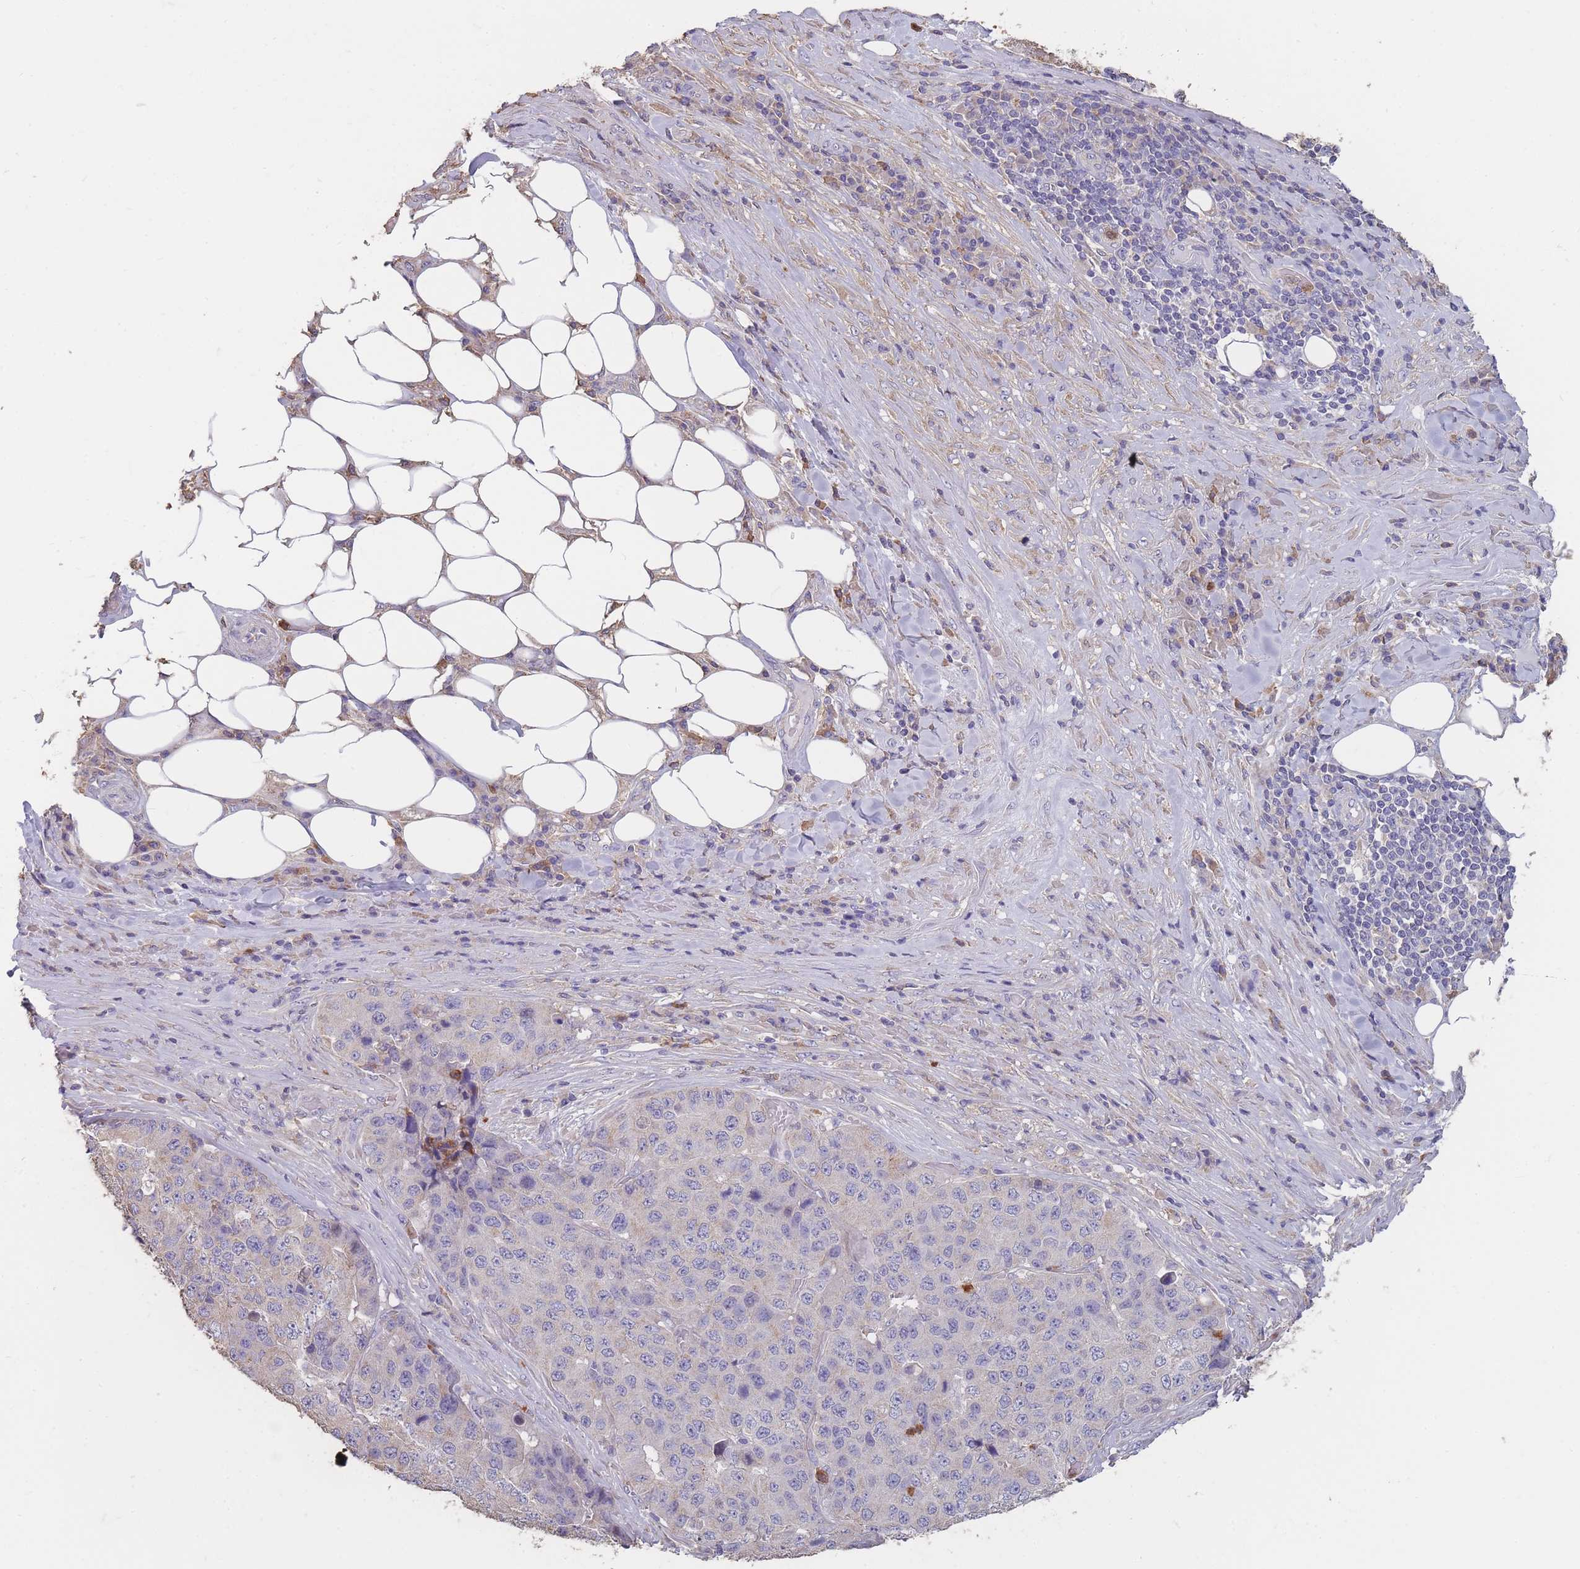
{"staining": {"intensity": "weak", "quantity": "<25%", "location": "cytoplasmic/membranous"}, "tissue": "stomach cancer", "cell_type": "Tumor cells", "image_type": "cancer", "snomed": [{"axis": "morphology", "description": "Adenocarcinoma, NOS"}, {"axis": "topography", "description": "Stomach"}], "caption": "IHC histopathology image of stomach adenocarcinoma stained for a protein (brown), which demonstrates no staining in tumor cells.", "gene": "CLEC12A", "patient": {"sex": "male", "age": 71}}